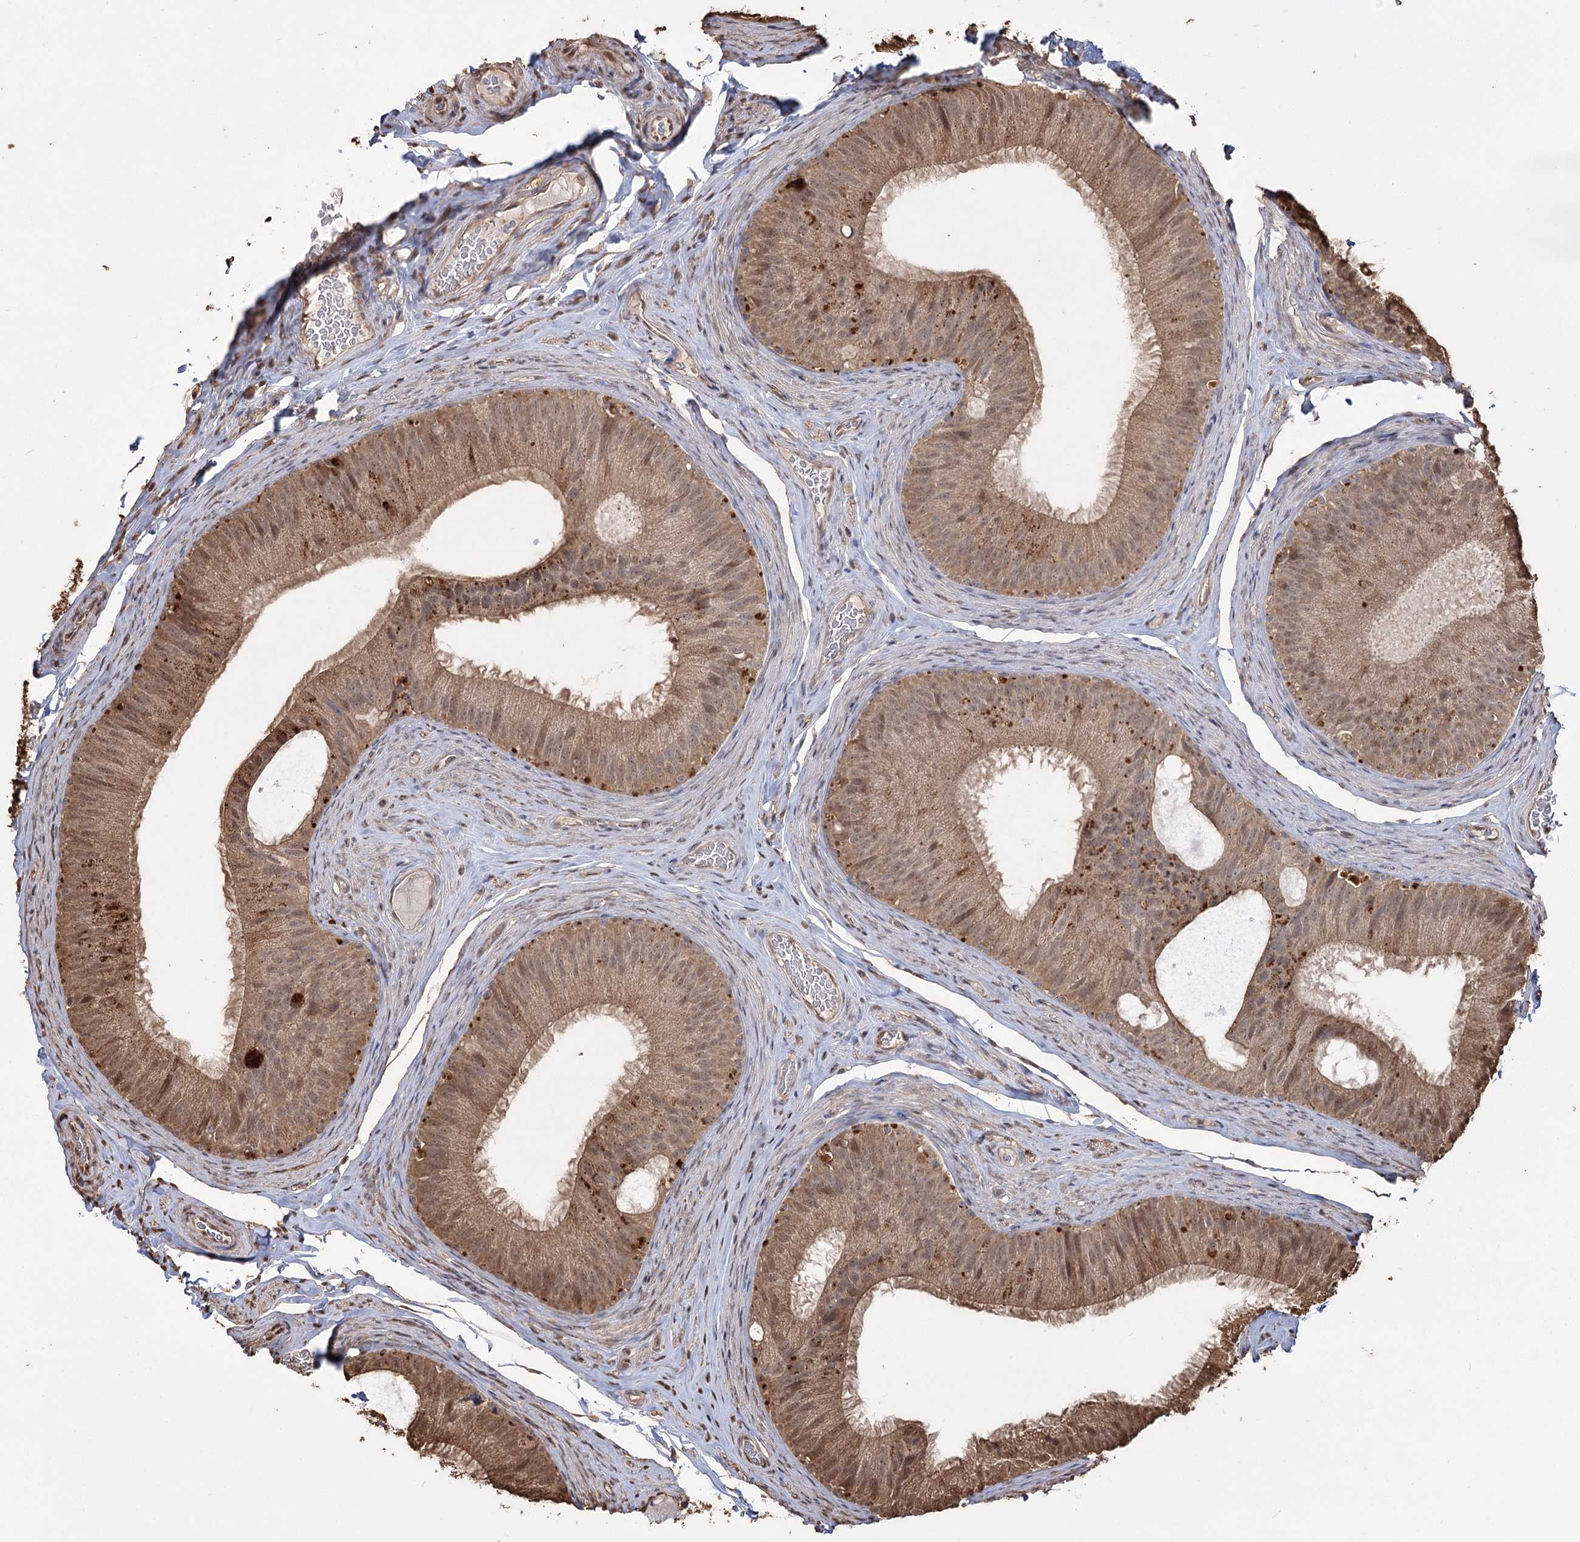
{"staining": {"intensity": "moderate", "quantity": ">75%", "location": "cytoplasmic/membranous,nuclear"}, "tissue": "epididymis", "cell_type": "Glandular cells", "image_type": "normal", "snomed": [{"axis": "morphology", "description": "Normal tissue, NOS"}, {"axis": "topography", "description": "Epididymis"}], "caption": "A high-resolution histopathology image shows immunohistochemistry staining of unremarkable epididymis, which shows moderate cytoplasmic/membranous,nuclear expression in about >75% of glandular cells.", "gene": "PLCH1", "patient": {"sex": "male", "age": 34}}